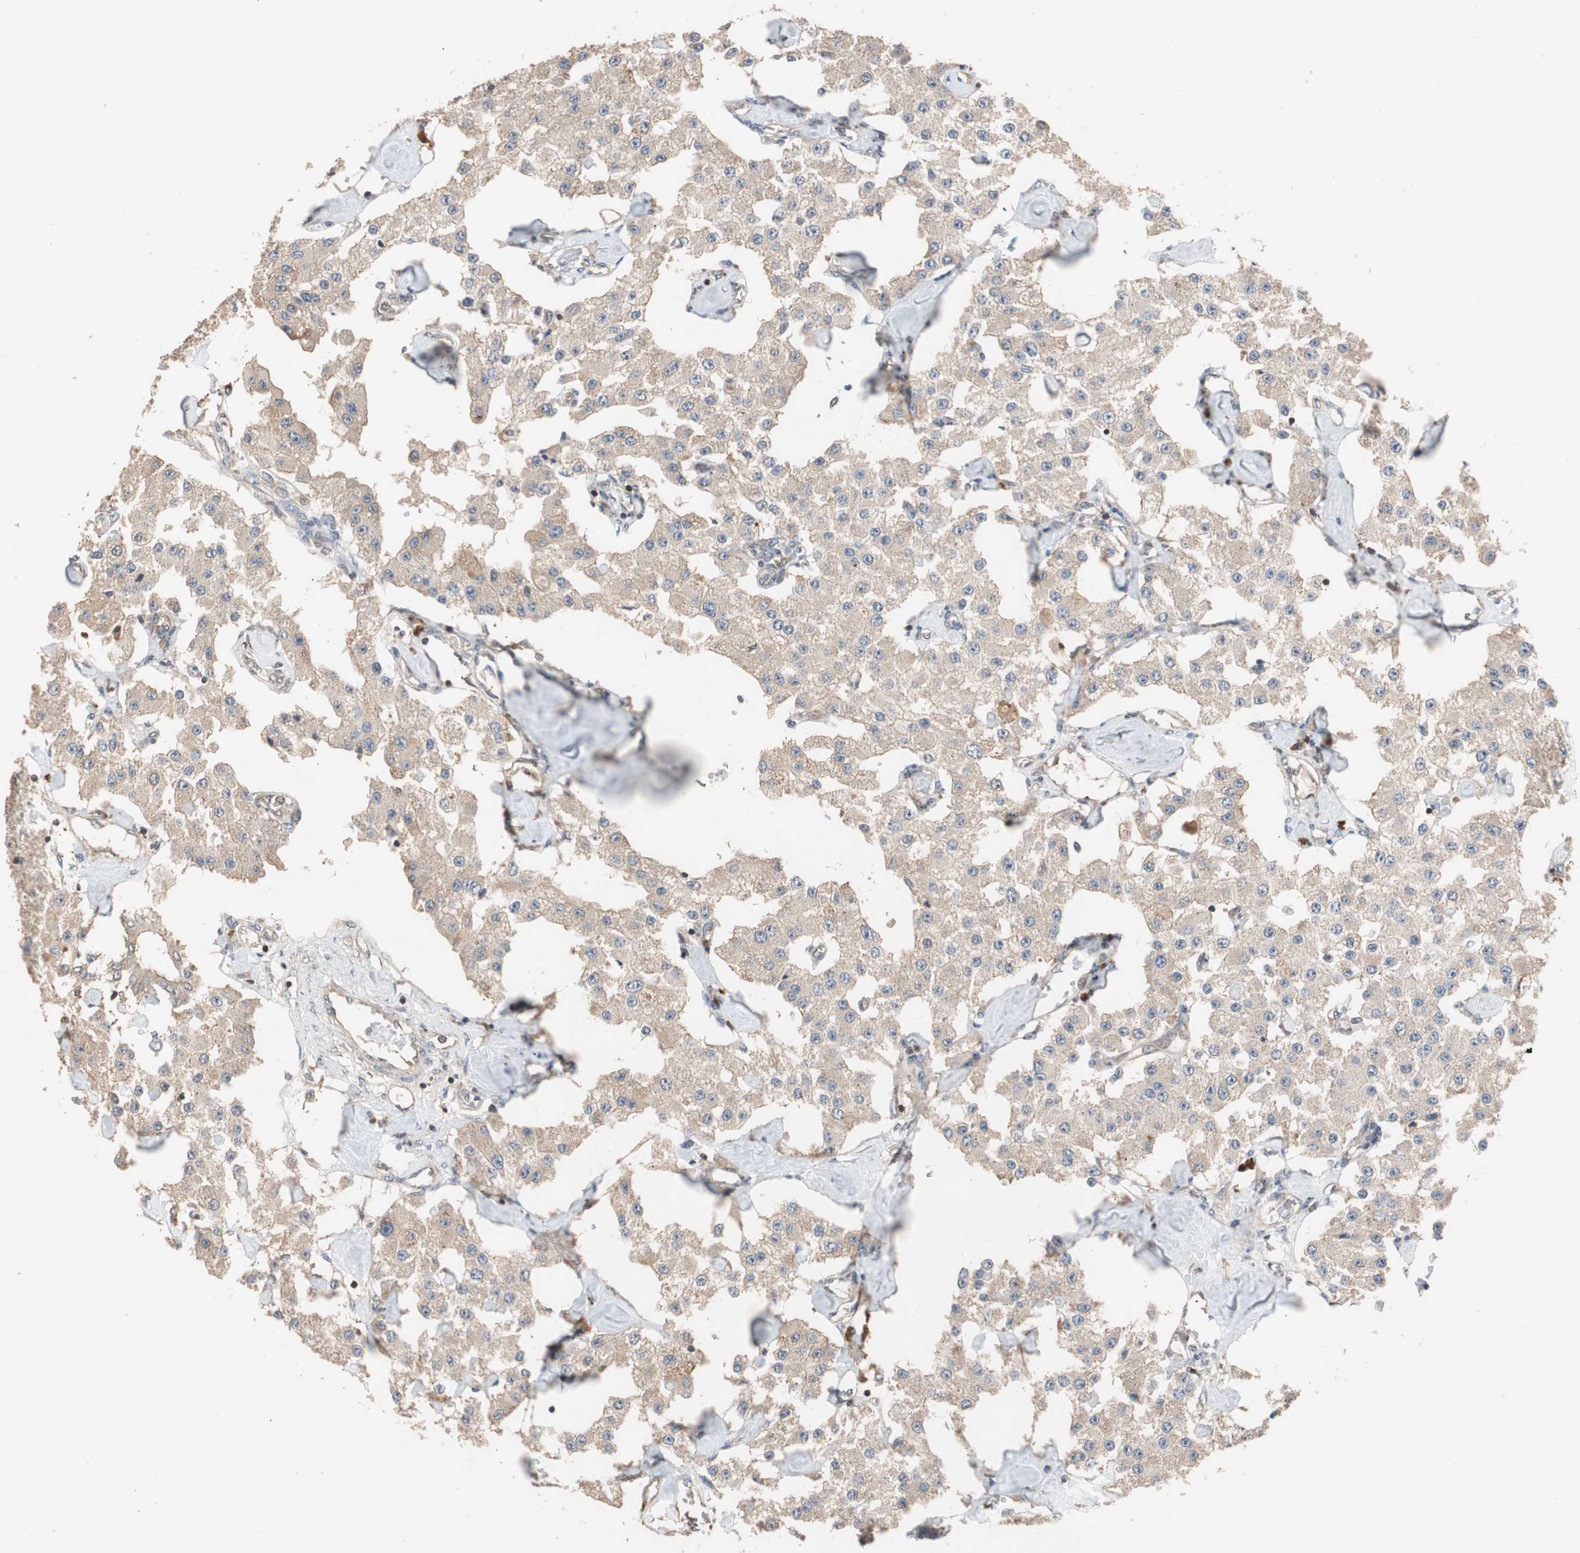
{"staining": {"intensity": "weak", "quantity": ">75%", "location": "cytoplasmic/membranous"}, "tissue": "carcinoid", "cell_type": "Tumor cells", "image_type": "cancer", "snomed": [{"axis": "morphology", "description": "Carcinoid, malignant, NOS"}, {"axis": "topography", "description": "Pancreas"}], "caption": "Carcinoid (malignant) was stained to show a protein in brown. There is low levels of weak cytoplasmic/membranous staining in about >75% of tumor cells.", "gene": "MAP4K2", "patient": {"sex": "male", "age": 41}}